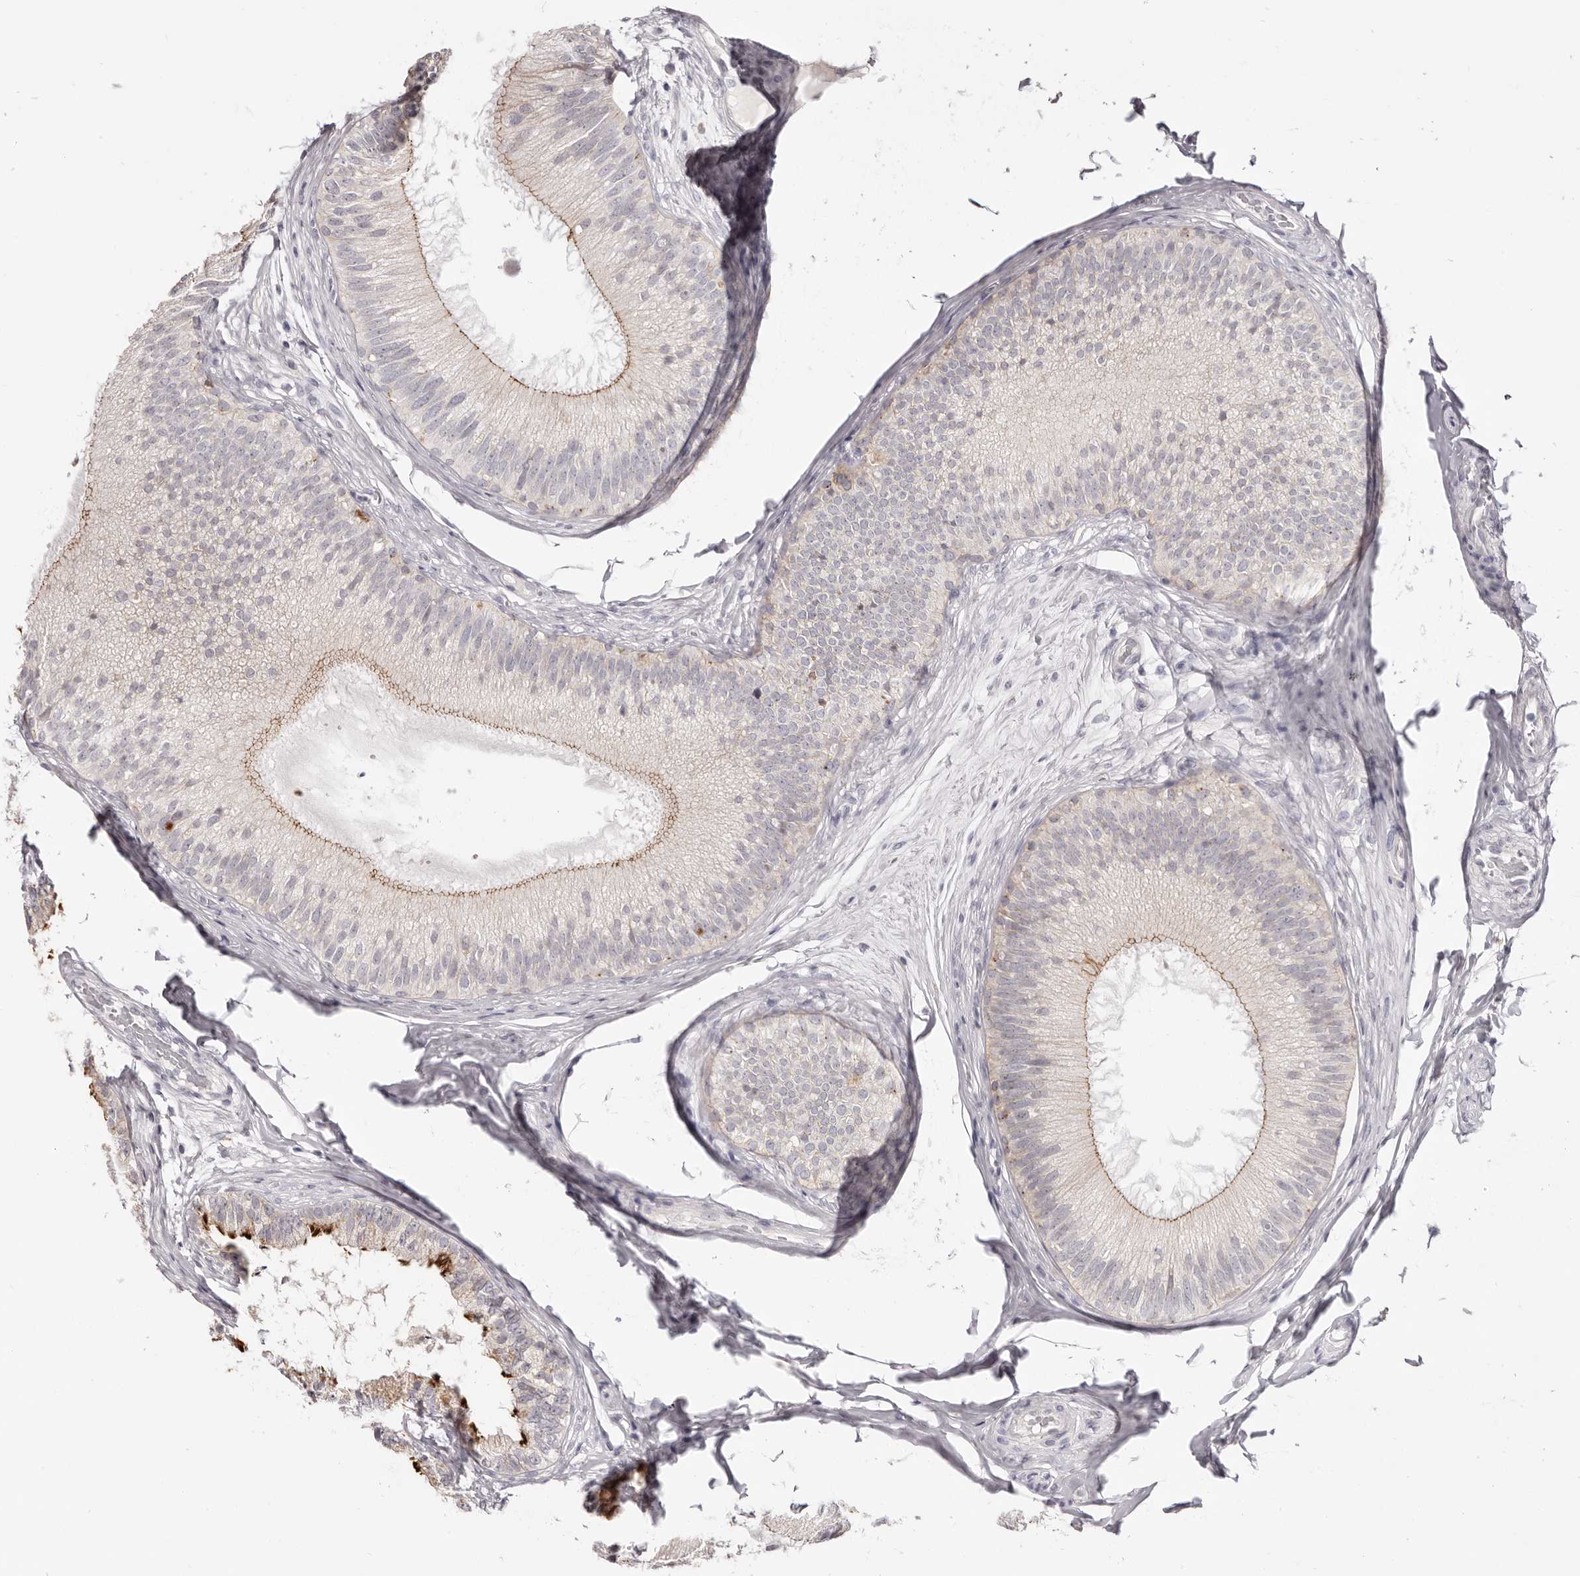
{"staining": {"intensity": "weak", "quantity": ">75%", "location": "cytoplasmic/membranous"}, "tissue": "epididymis", "cell_type": "Glandular cells", "image_type": "normal", "snomed": [{"axis": "morphology", "description": "Normal tissue, NOS"}, {"axis": "topography", "description": "Epididymis"}], "caption": "Brown immunohistochemical staining in normal human epididymis shows weak cytoplasmic/membranous expression in approximately >75% of glandular cells.", "gene": "PCDHB6", "patient": {"sex": "male", "age": 45}}